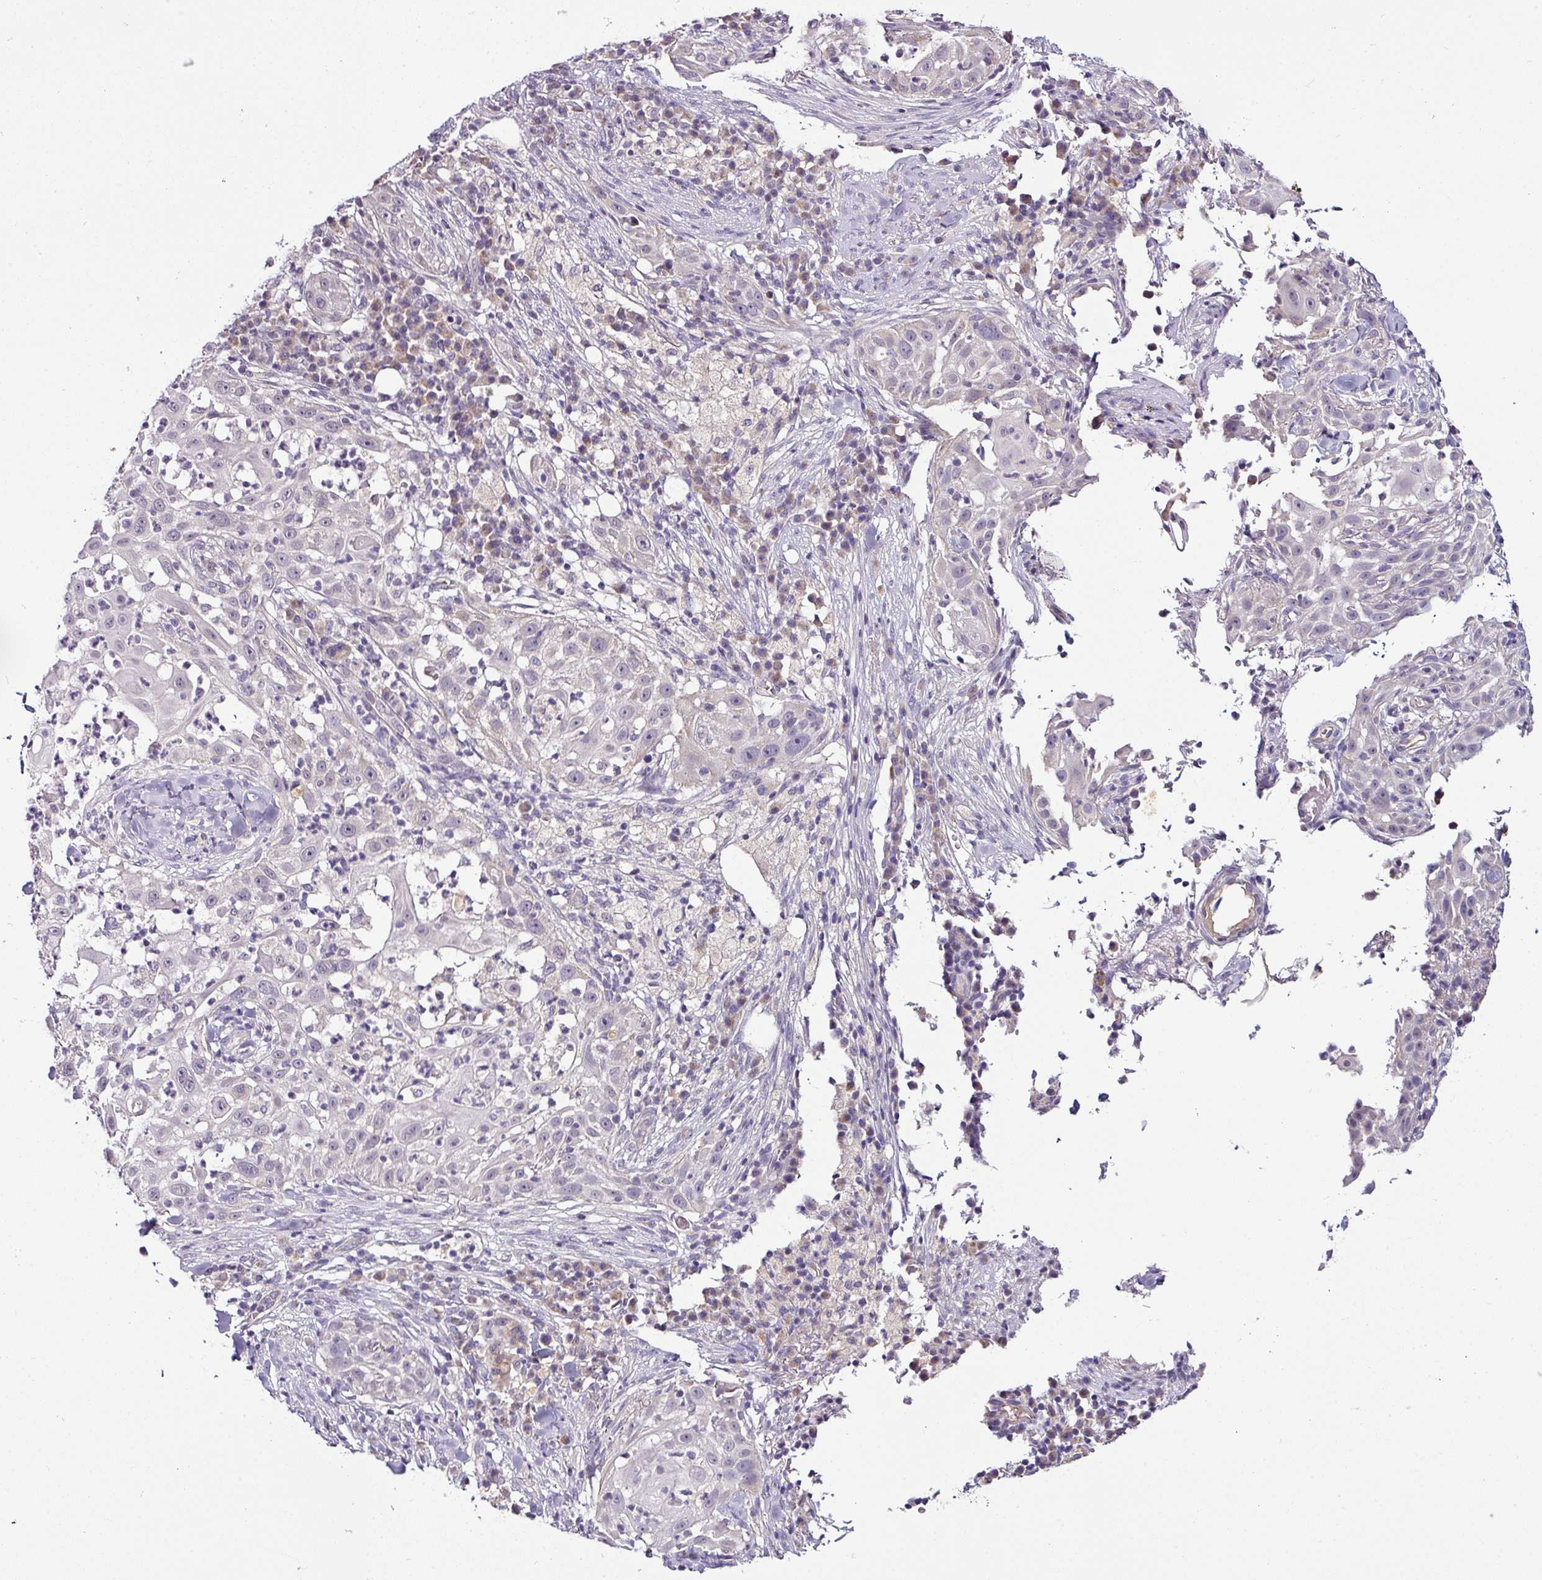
{"staining": {"intensity": "negative", "quantity": "none", "location": "none"}, "tissue": "skin cancer", "cell_type": "Tumor cells", "image_type": "cancer", "snomed": [{"axis": "morphology", "description": "Squamous cell carcinoma, NOS"}, {"axis": "topography", "description": "Skin"}], "caption": "DAB immunohistochemical staining of human skin cancer (squamous cell carcinoma) exhibits no significant staining in tumor cells.", "gene": "NAPSA", "patient": {"sex": "female", "age": 44}}